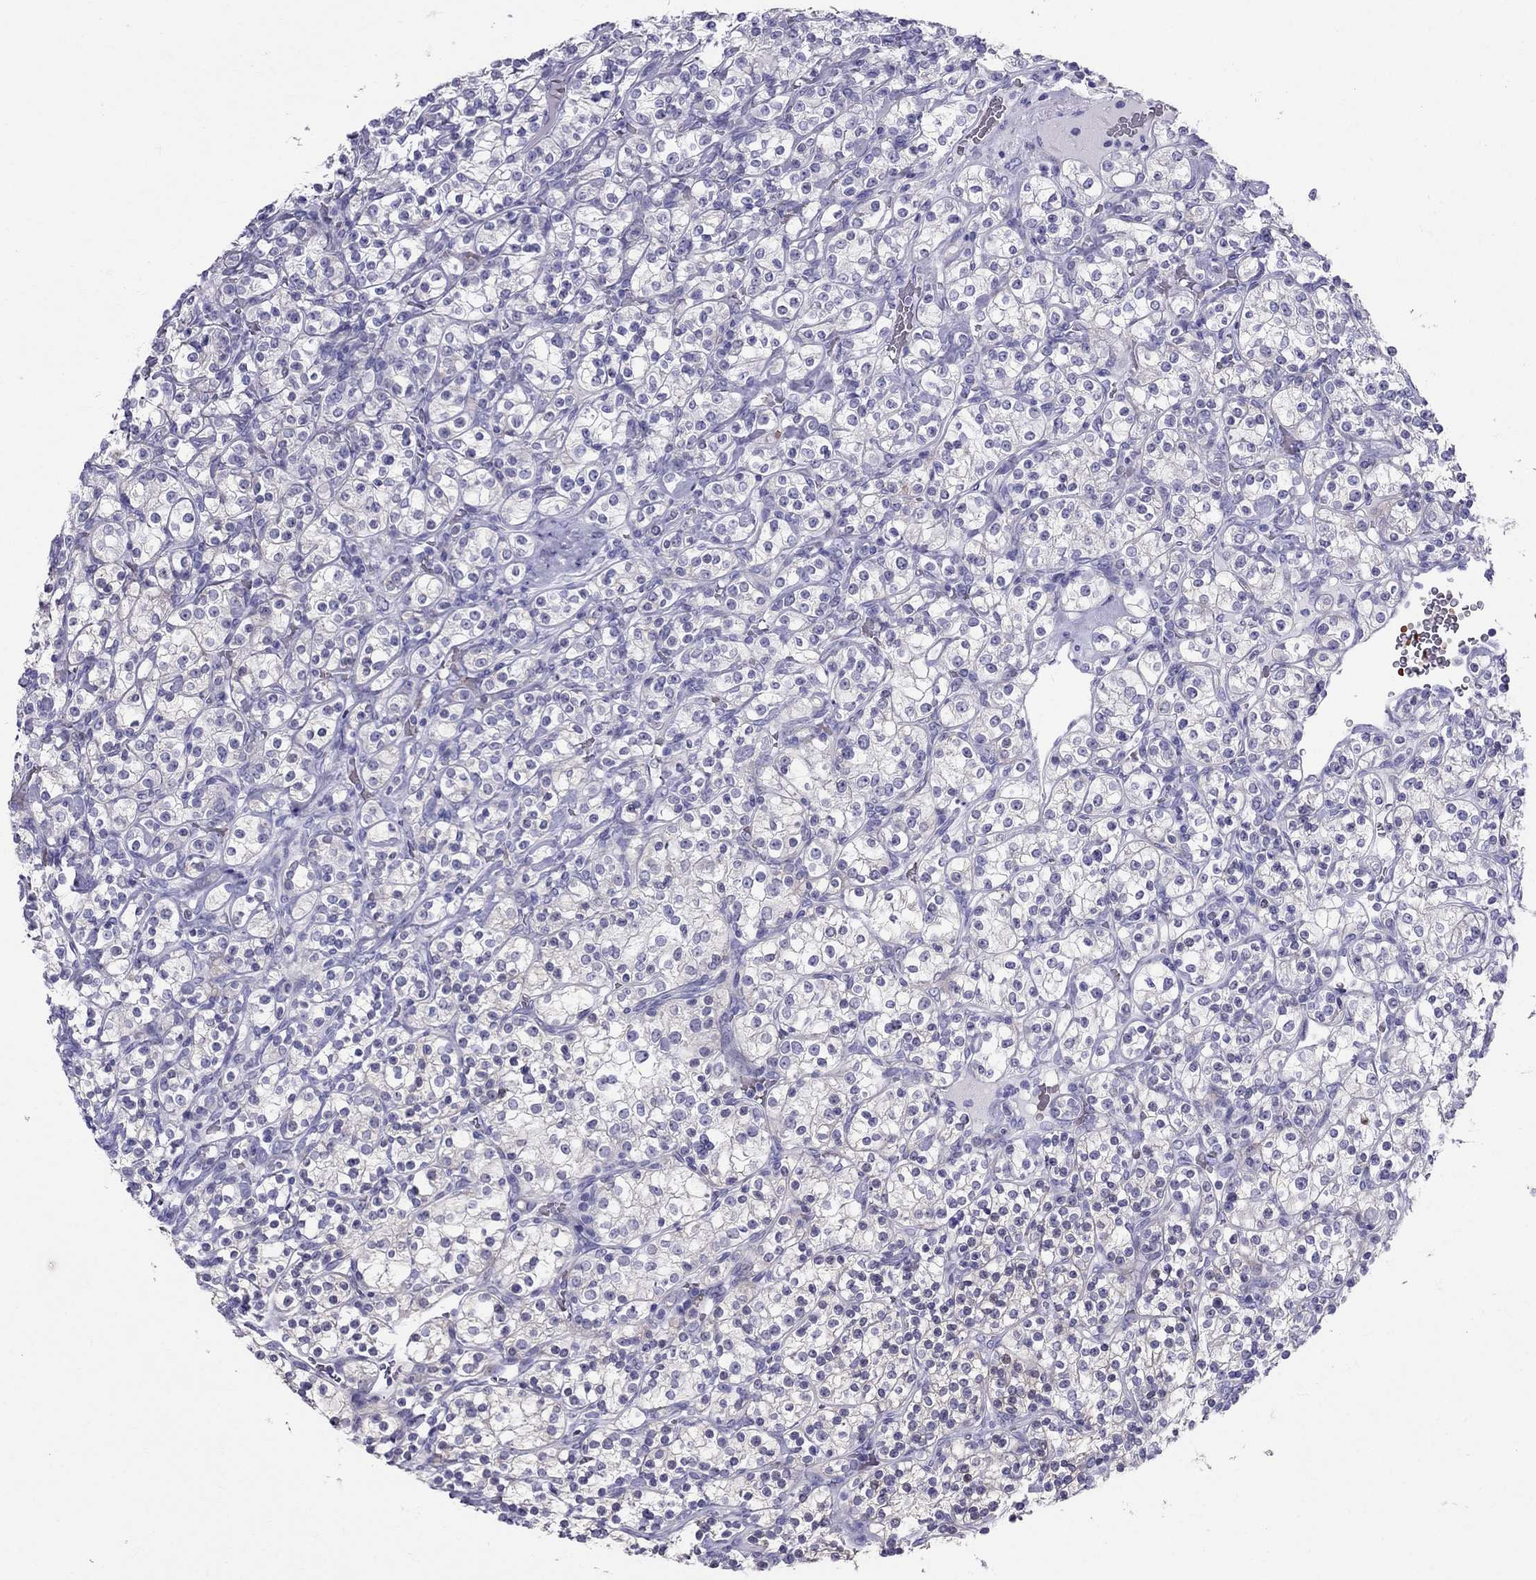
{"staining": {"intensity": "negative", "quantity": "none", "location": "none"}, "tissue": "renal cancer", "cell_type": "Tumor cells", "image_type": "cancer", "snomed": [{"axis": "morphology", "description": "Adenocarcinoma, NOS"}, {"axis": "topography", "description": "Kidney"}], "caption": "DAB immunohistochemical staining of human renal adenocarcinoma demonstrates no significant expression in tumor cells.", "gene": "DNAAF6", "patient": {"sex": "male", "age": 77}}